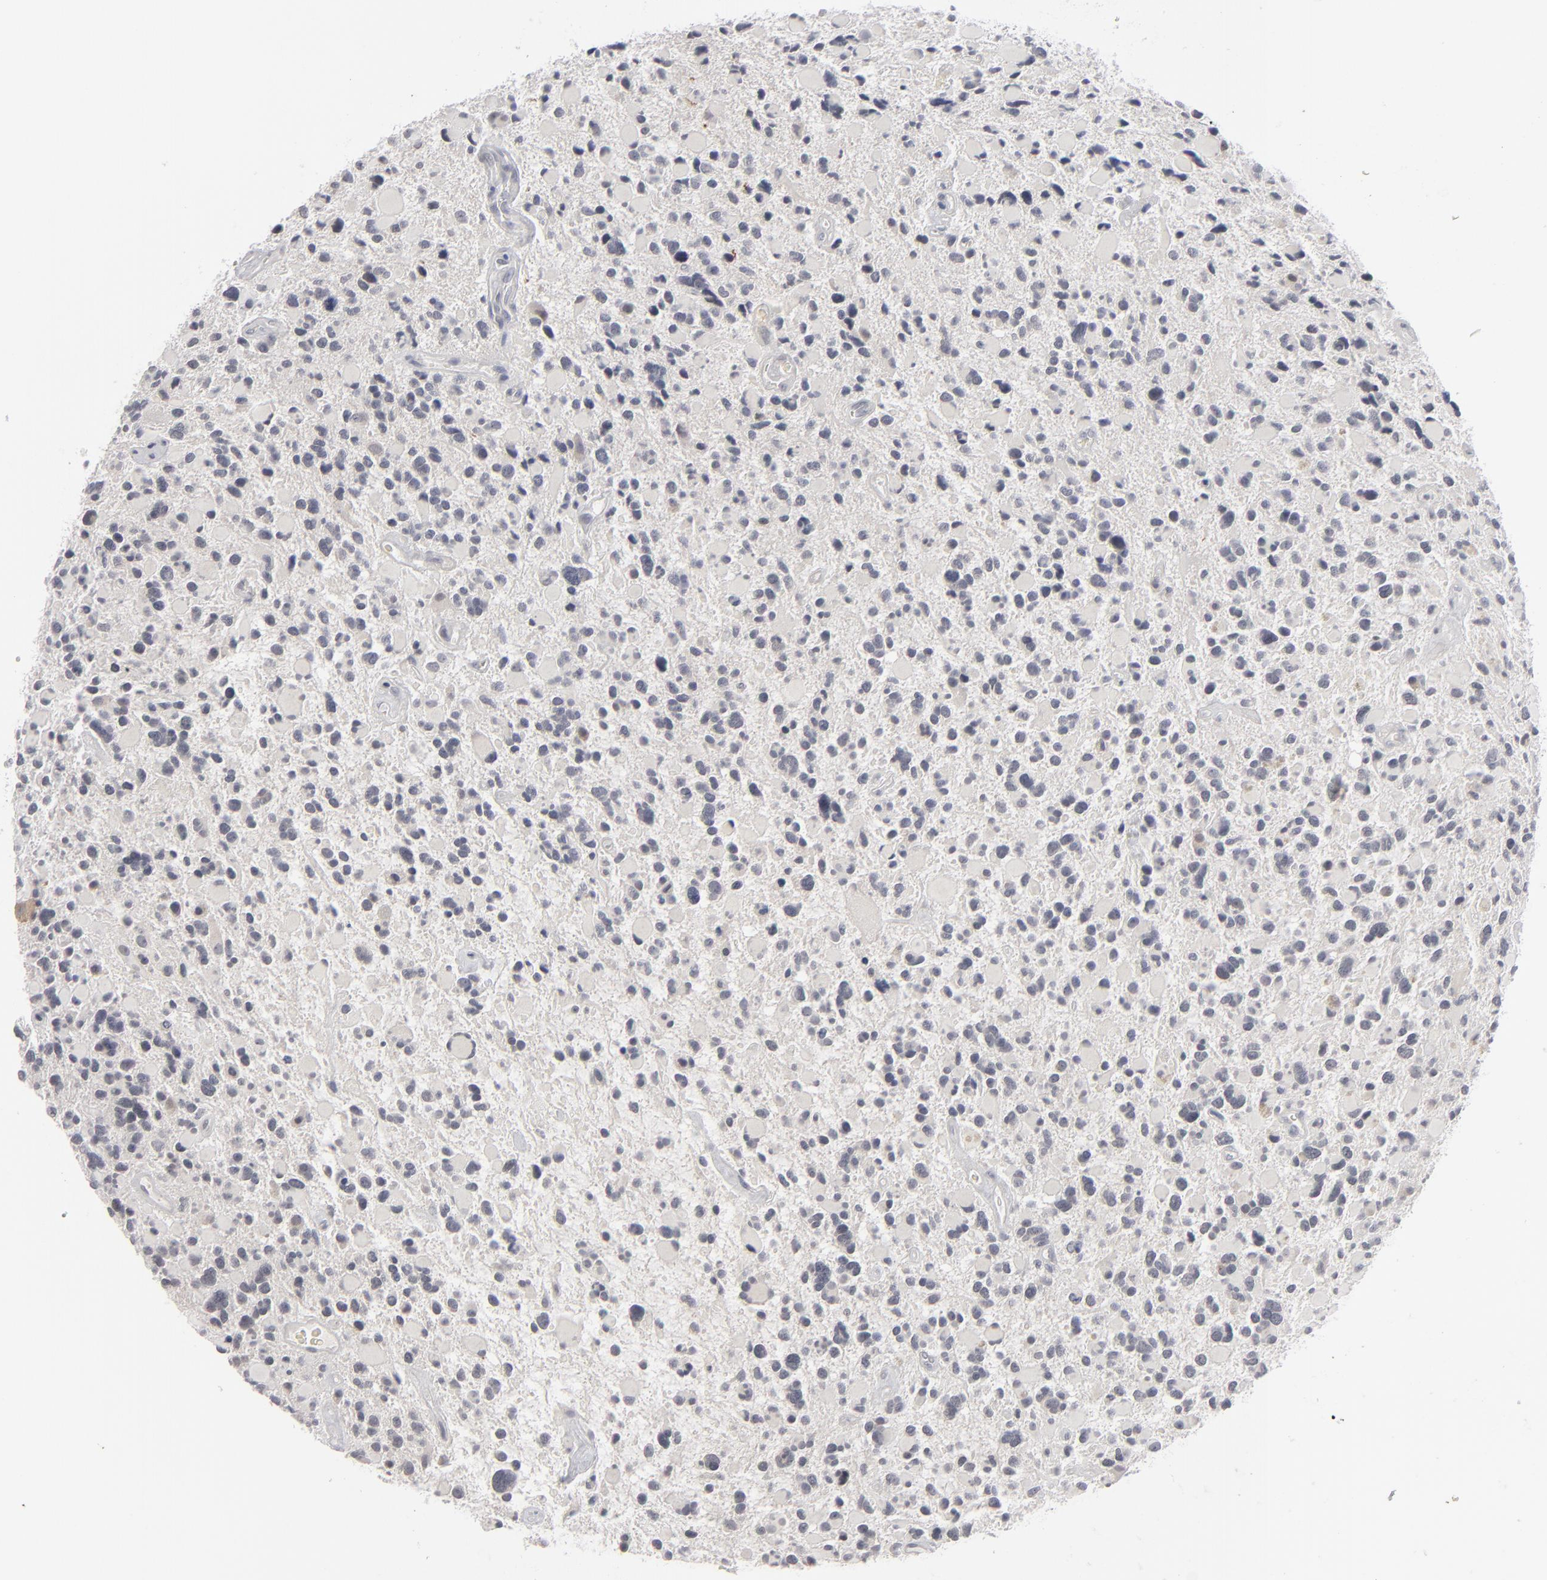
{"staining": {"intensity": "negative", "quantity": "none", "location": "none"}, "tissue": "glioma", "cell_type": "Tumor cells", "image_type": "cancer", "snomed": [{"axis": "morphology", "description": "Glioma, malignant, High grade"}, {"axis": "topography", "description": "Brain"}], "caption": "The micrograph shows no significant positivity in tumor cells of high-grade glioma (malignant). The staining is performed using DAB brown chromogen with nuclei counter-stained in using hematoxylin.", "gene": "KIAA1210", "patient": {"sex": "female", "age": 37}}